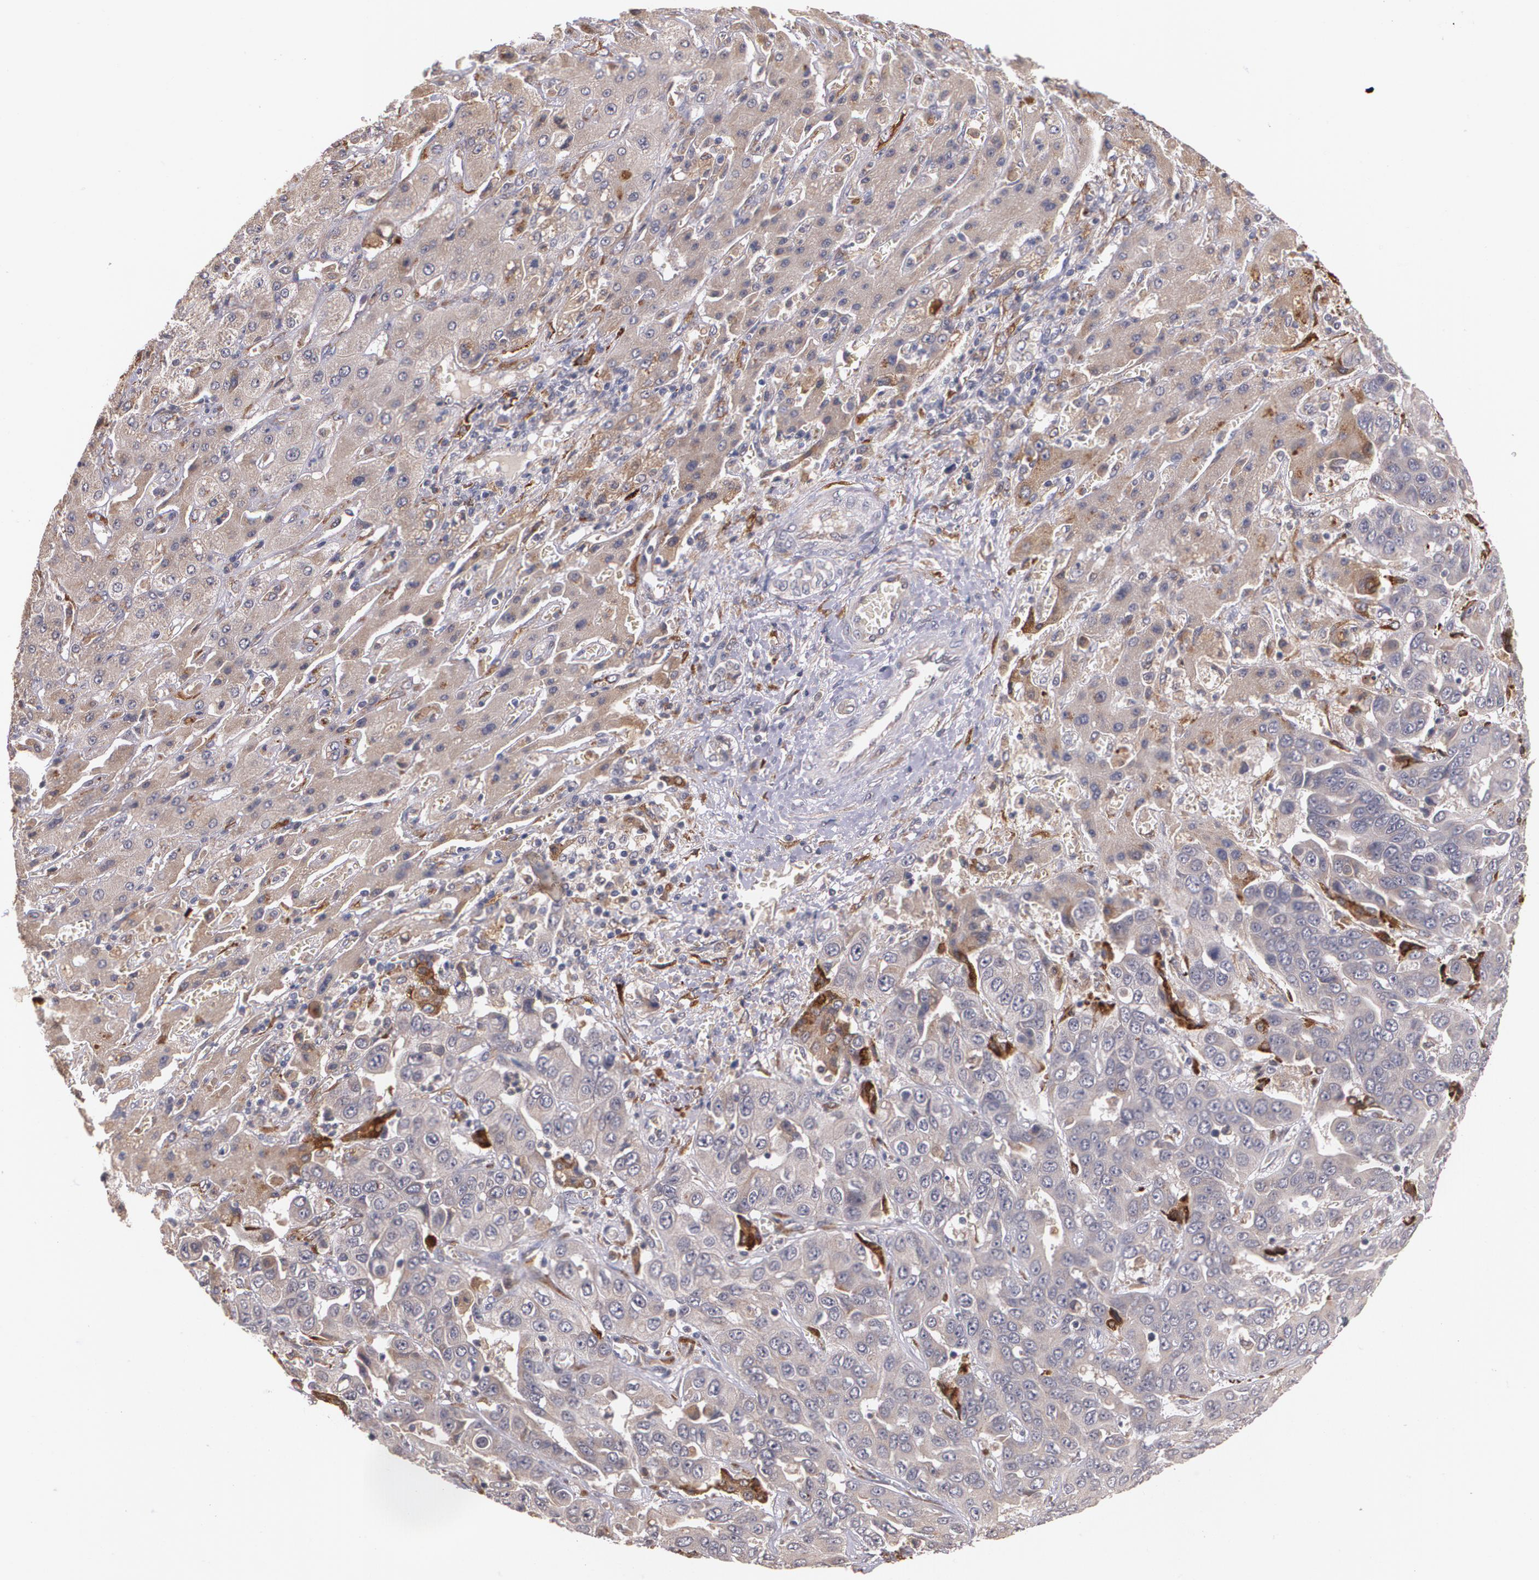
{"staining": {"intensity": "weak", "quantity": "25%-75%", "location": "cytoplasmic/membranous"}, "tissue": "liver cancer", "cell_type": "Tumor cells", "image_type": "cancer", "snomed": [{"axis": "morphology", "description": "Cholangiocarcinoma"}, {"axis": "topography", "description": "Liver"}], "caption": "IHC (DAB (3,3'-diaminobenzidine)) staining of liver cancer (cholangiocarcinoma) shows weak cytoplasmic/membranous protein expression in approximately 25%-75% of tumor cells. The protein of interest is stained brown, and the nuclei are stained in blue (DAB (3,3'-diaminobenzidine) IHC with brightfield microscopy, high magnification).", "gene": "IFNGR2", "patient": {"sex": "female", "age": 52}}